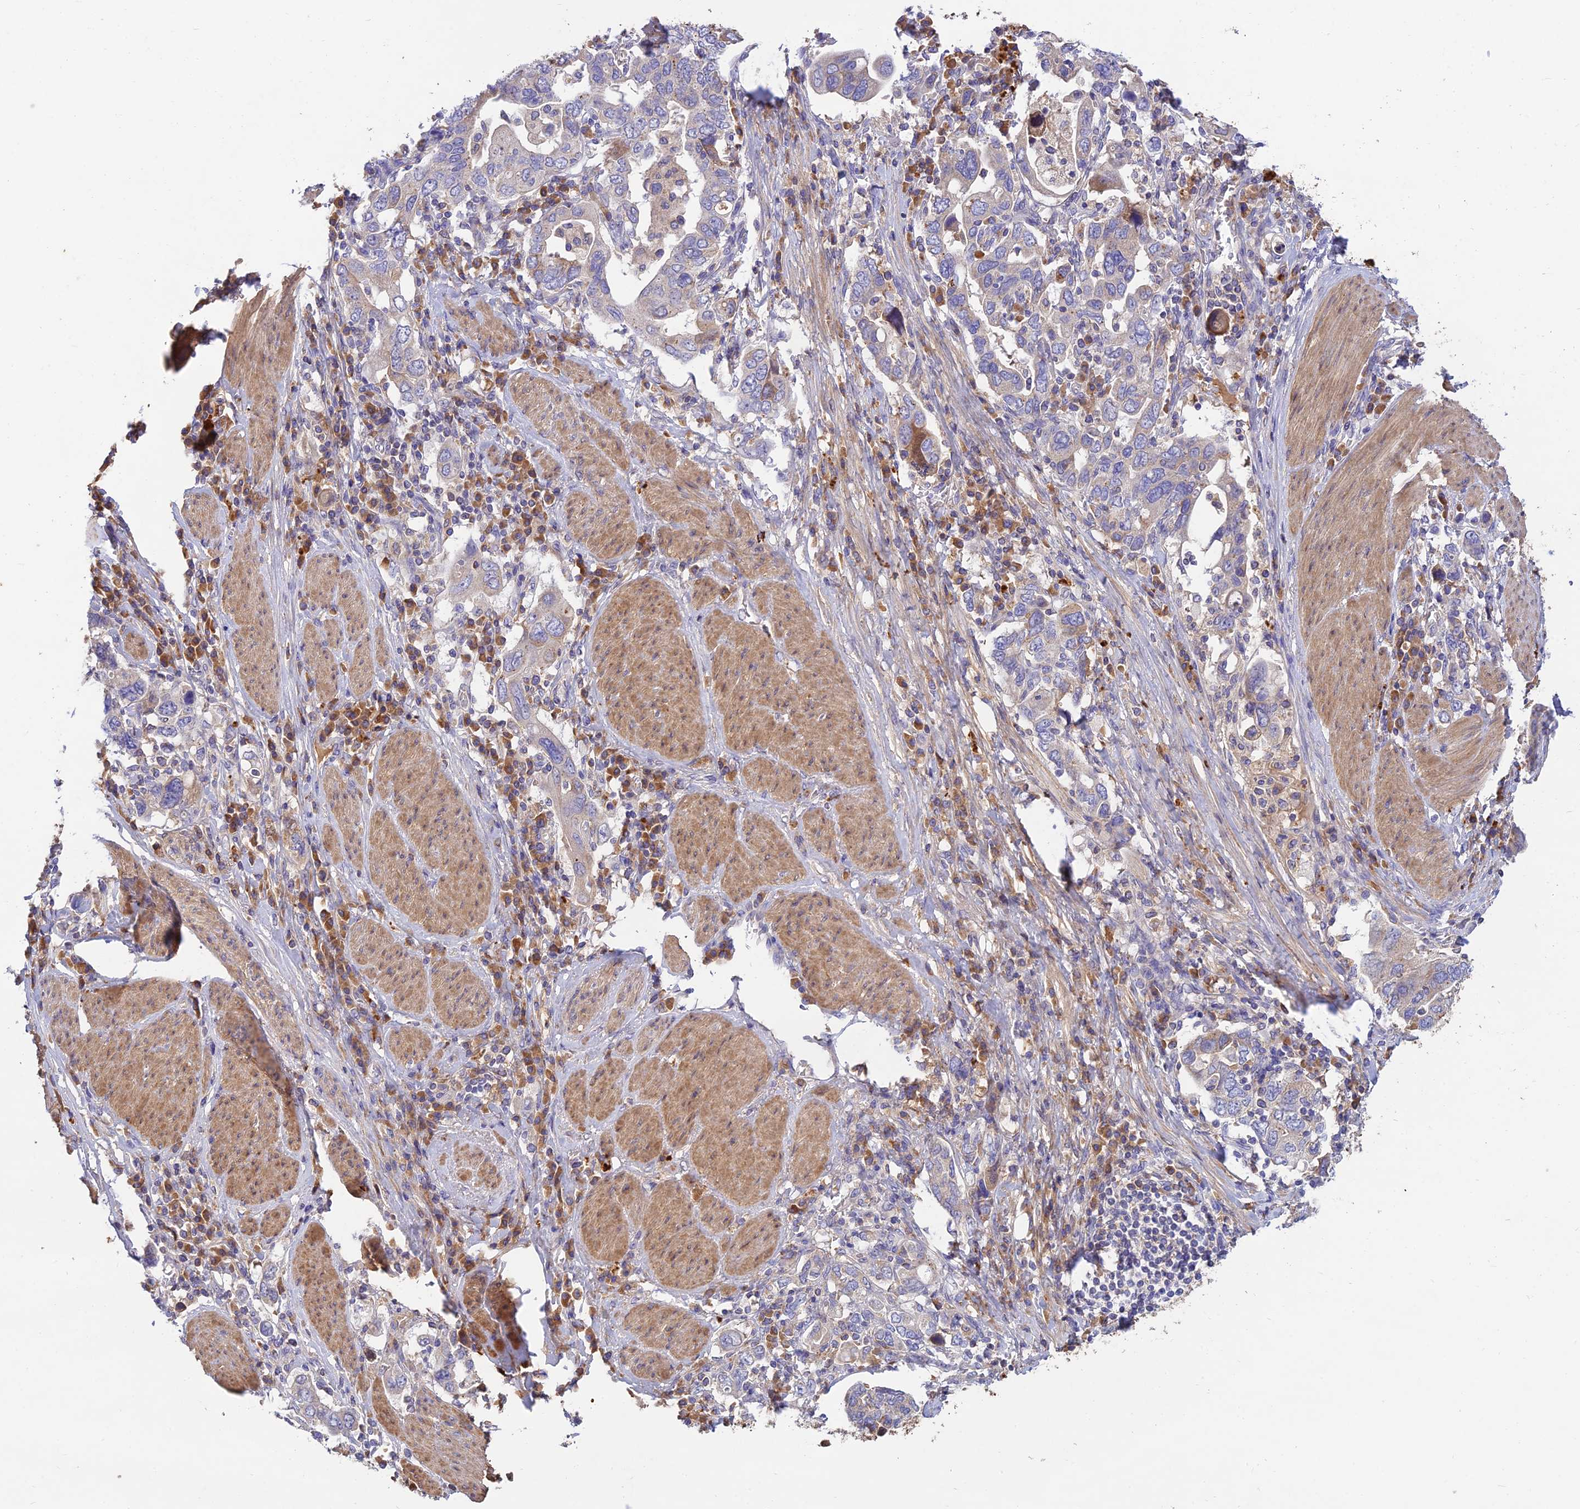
{"staining": {"intensity": "negative", "quantity": "none", "location": "none"}, "tissue": "stomach cancer", "cell_type": "Tumor cells", "image_type": "cancer", "snomed": [{"axis": "morphology", "description": "Adenocarcinoma, NOS"}, {"axis": "topography", "description": "Stomach, upper"}], "caption": "This is an IHC image of stomach cancer (adenocarcinoma). There is no expression in tumor cells.", "gene": "ACSM5", "patient": {"sex": "male", "age": 62}}